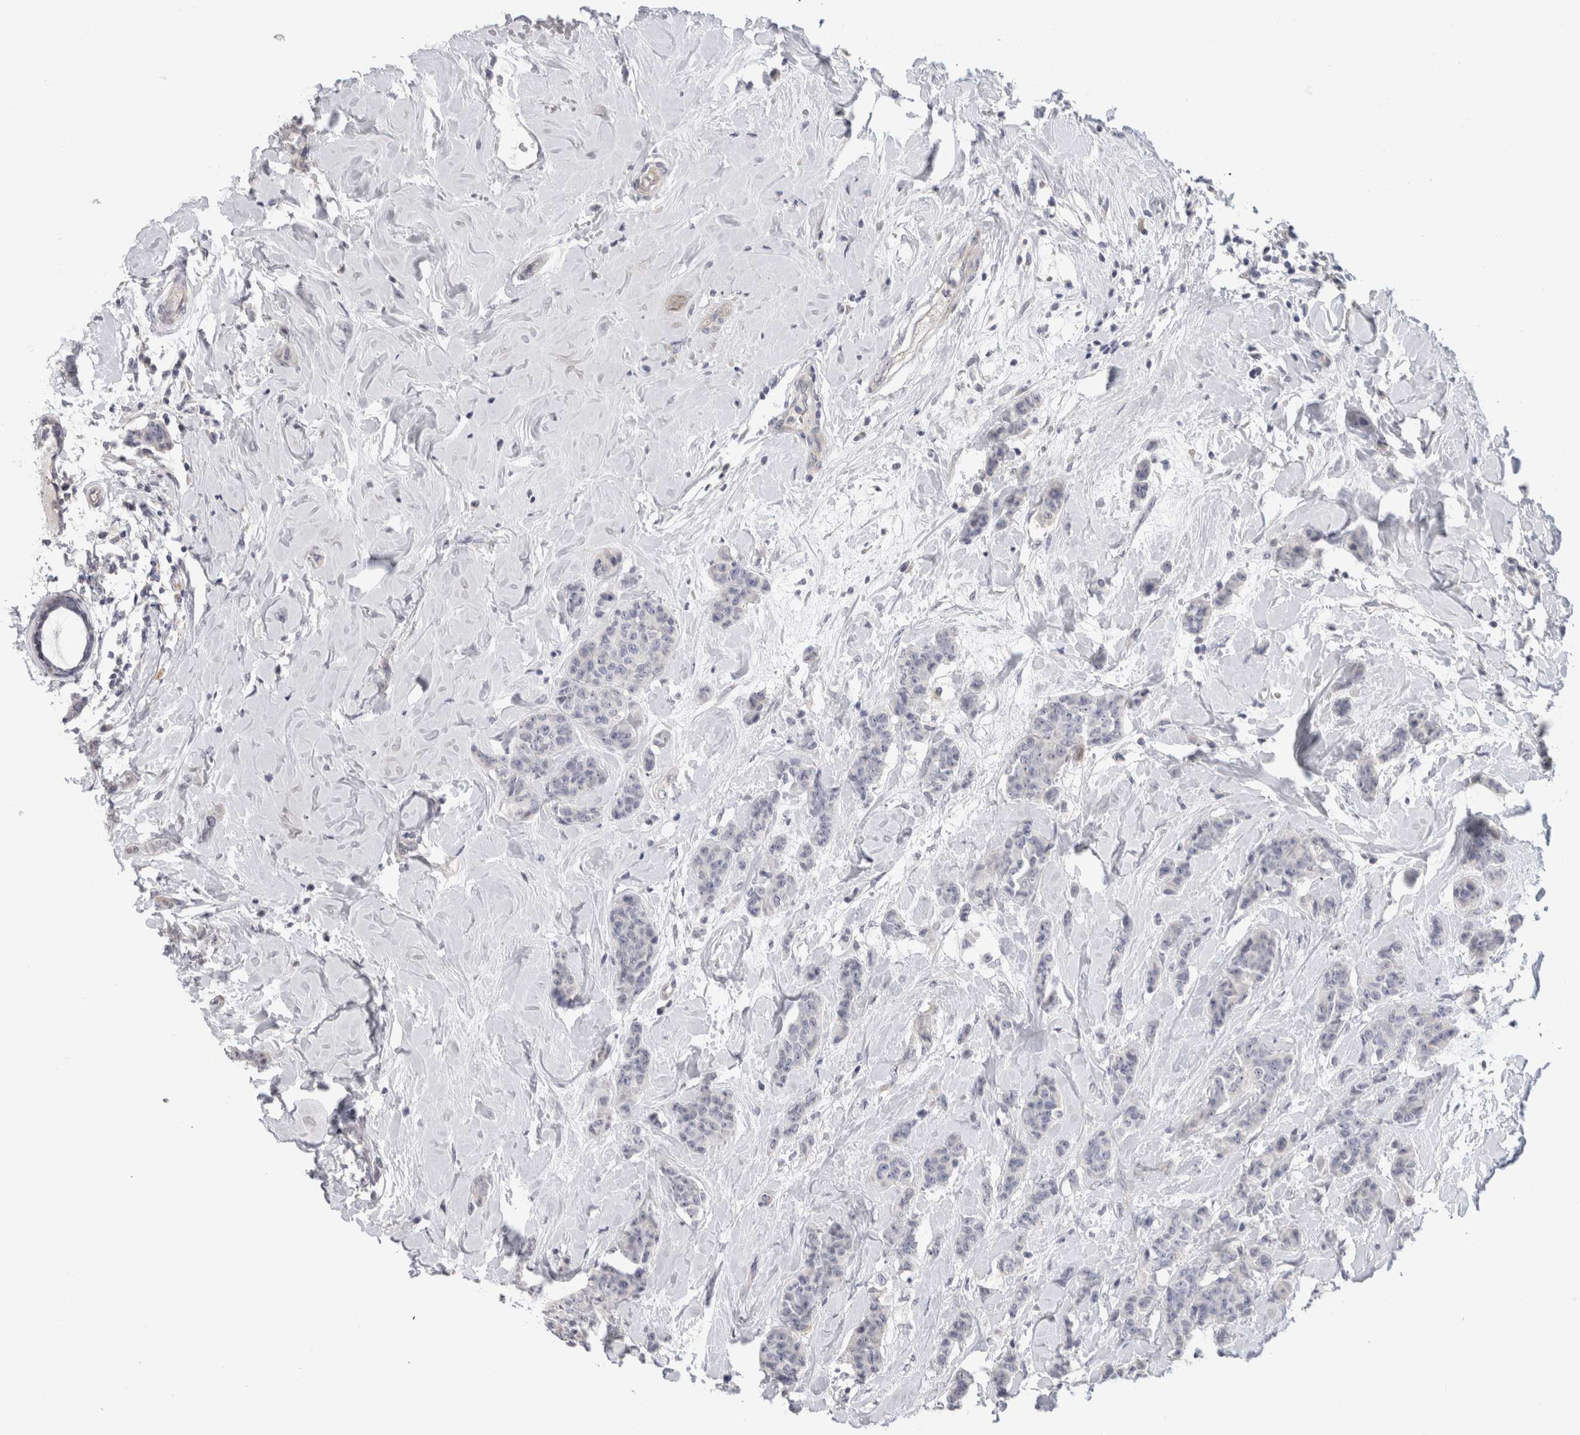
{"staining": {"intensity": "negative", "quantity": "none", "location": "none"}, "tissue": "breast cancer", "cell_type": "Tumor cells", "image_type": "cancer", "snomed": [{"axis": "morphology", "description": "Normal tissue, NOS"}, {"axis": "morphology", "description": "Duct carcinoma"}, {"axis": "topography", "description": "Breast"}], "caption": "Immunohistochemical staining of human breast cancer exhibits no significant positivity in tumor cells.", "gene": "AFP", "patient": {"sex": "female", "age": 40}}